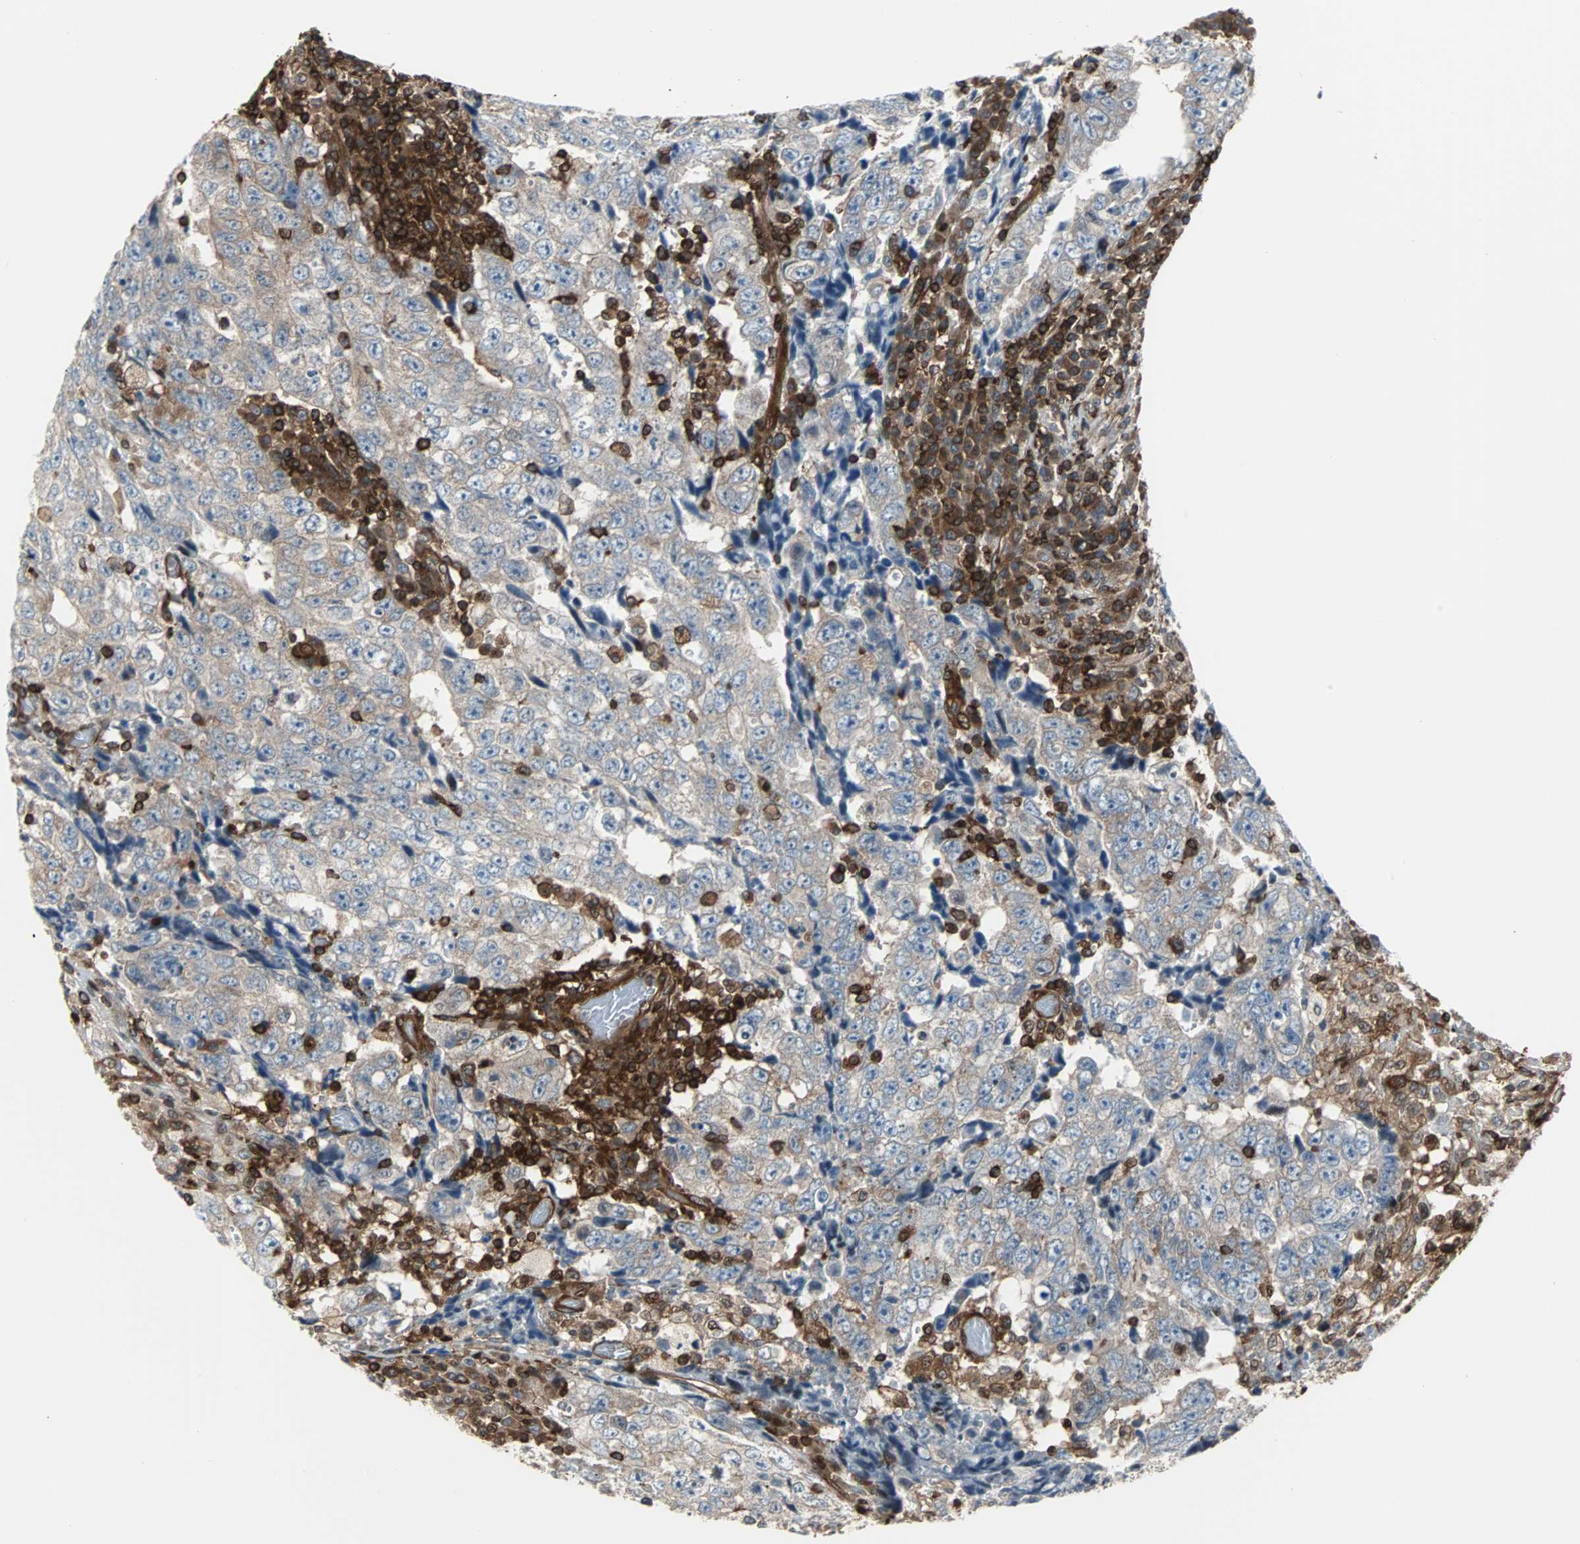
{"staining": {"intensity": "moderate", "quantity": ">75%", "location": "cytoplasmic/membranous"}, "tissue": "testis cancer", "cell_type": "Tumor cells", "image_type": "cancer", "snomed": [{"axis": "morphology", "description": "Necrosis, NOS"}, {"axis": "morphology", "description": "Carcinoma, Embryonal, NOS"}, {"axis": "topography", "description": "Testis"}], "caption": "Testis cancer tissue exhibits moderate cytoplasmic/membranous positivity in approximately >75% of tumor cells The protein is stained brown, and the nuclei are stained in blue (DAB (3,3'-diaminobenzidine) IHC with brightfield microscopy, high magnification).", "gene": "RELA", "patient": {"sex": "male", "age": 19}}